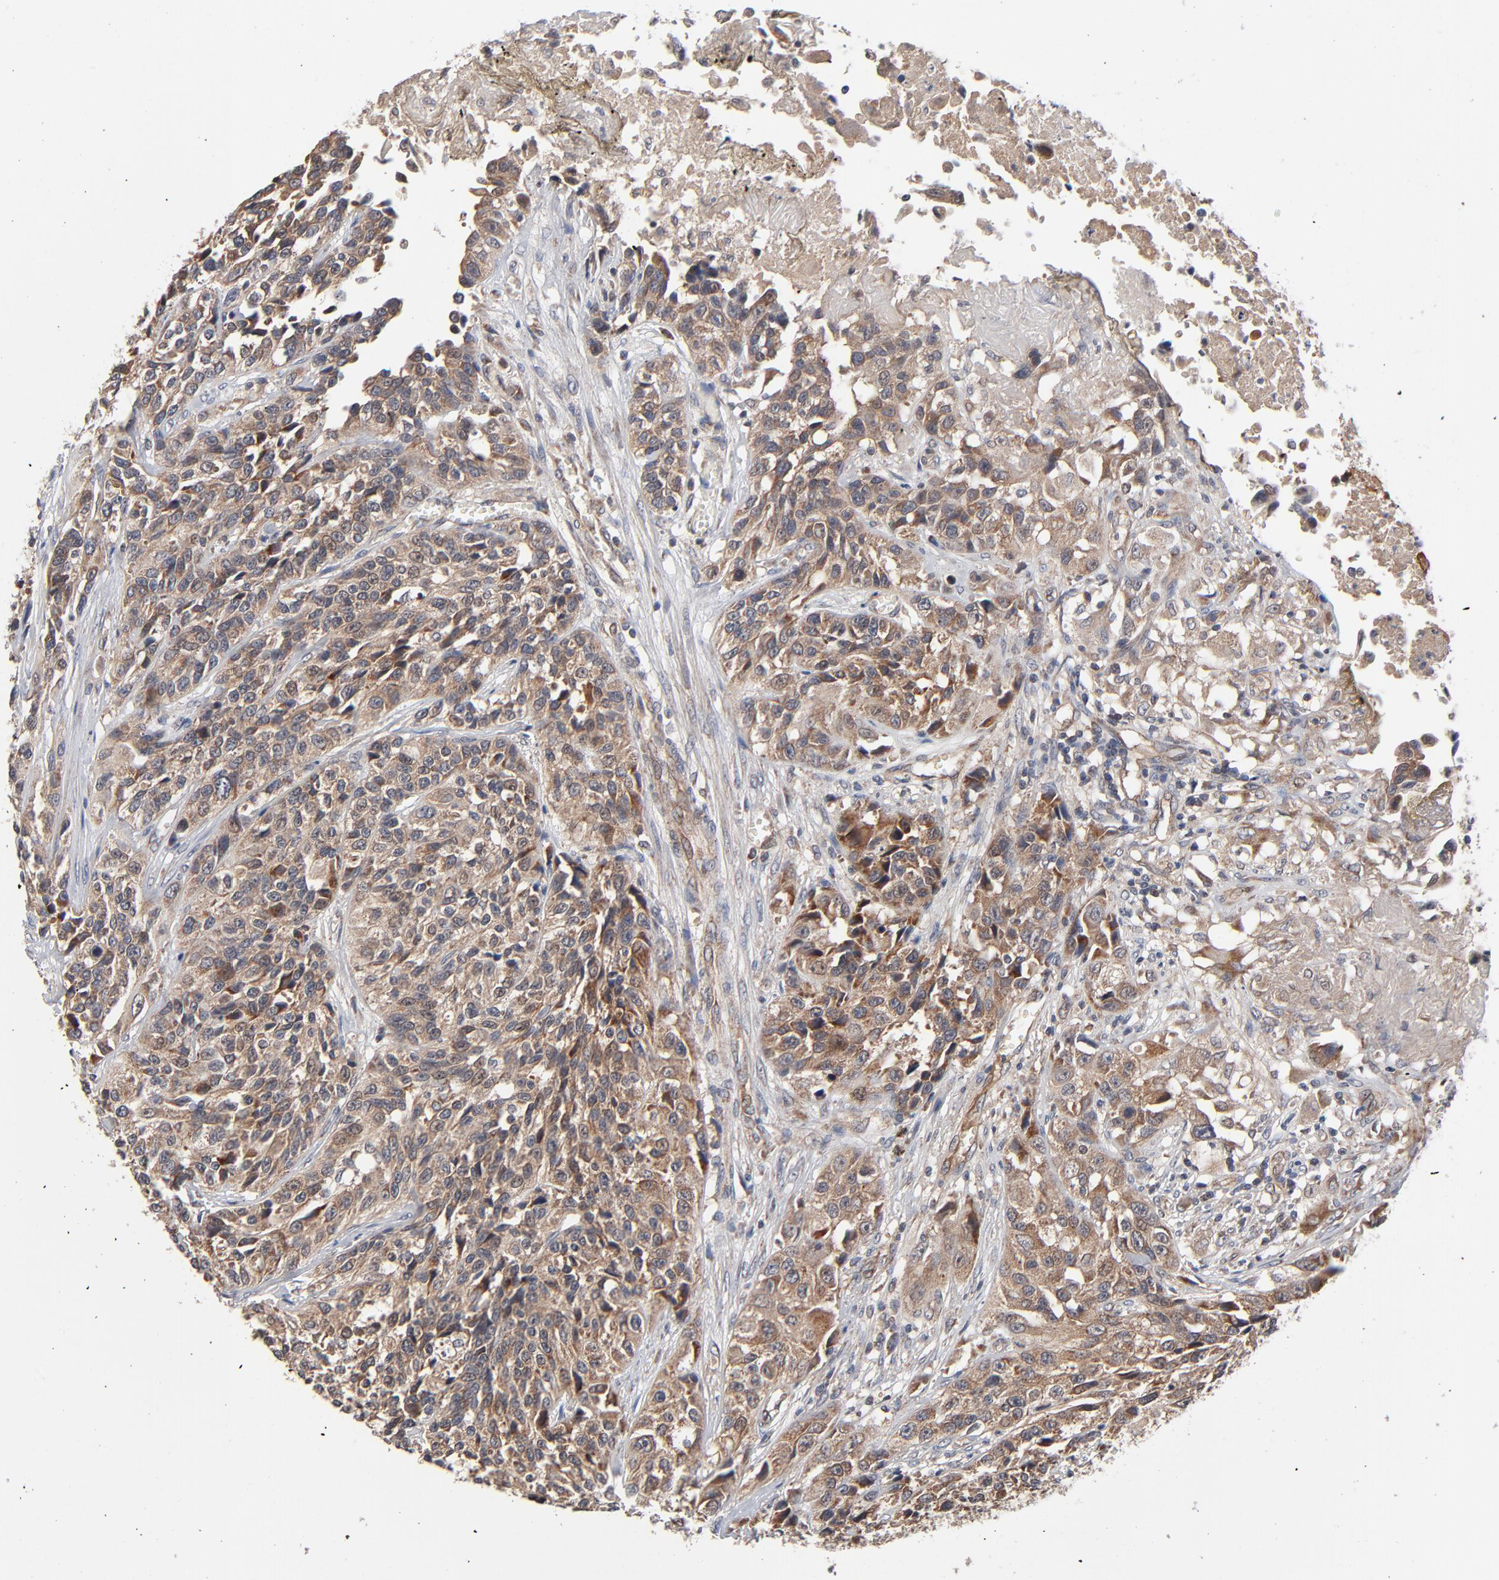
{"staining": {"intensity": "moderate", "quantity": ">75%", "location": "cytoplasmic/membranous"}, "tissue": "urothelial cancer", "cell_type": "Tumor cells", "image_type": "cancer", "snomed": [{"axis": "morphology", "description": "Urothelial carcinoma, High grade"}, {"axis": "topography", "description": "Urinary bladder"}], "caption": "Protein staining of urothelial cancer tissue displays moderate cytoplasmic/membranous expression in about >75% of tumor cells.", "gene": "ABLIM3", "patient": {"sex": "female", "age": 81}}